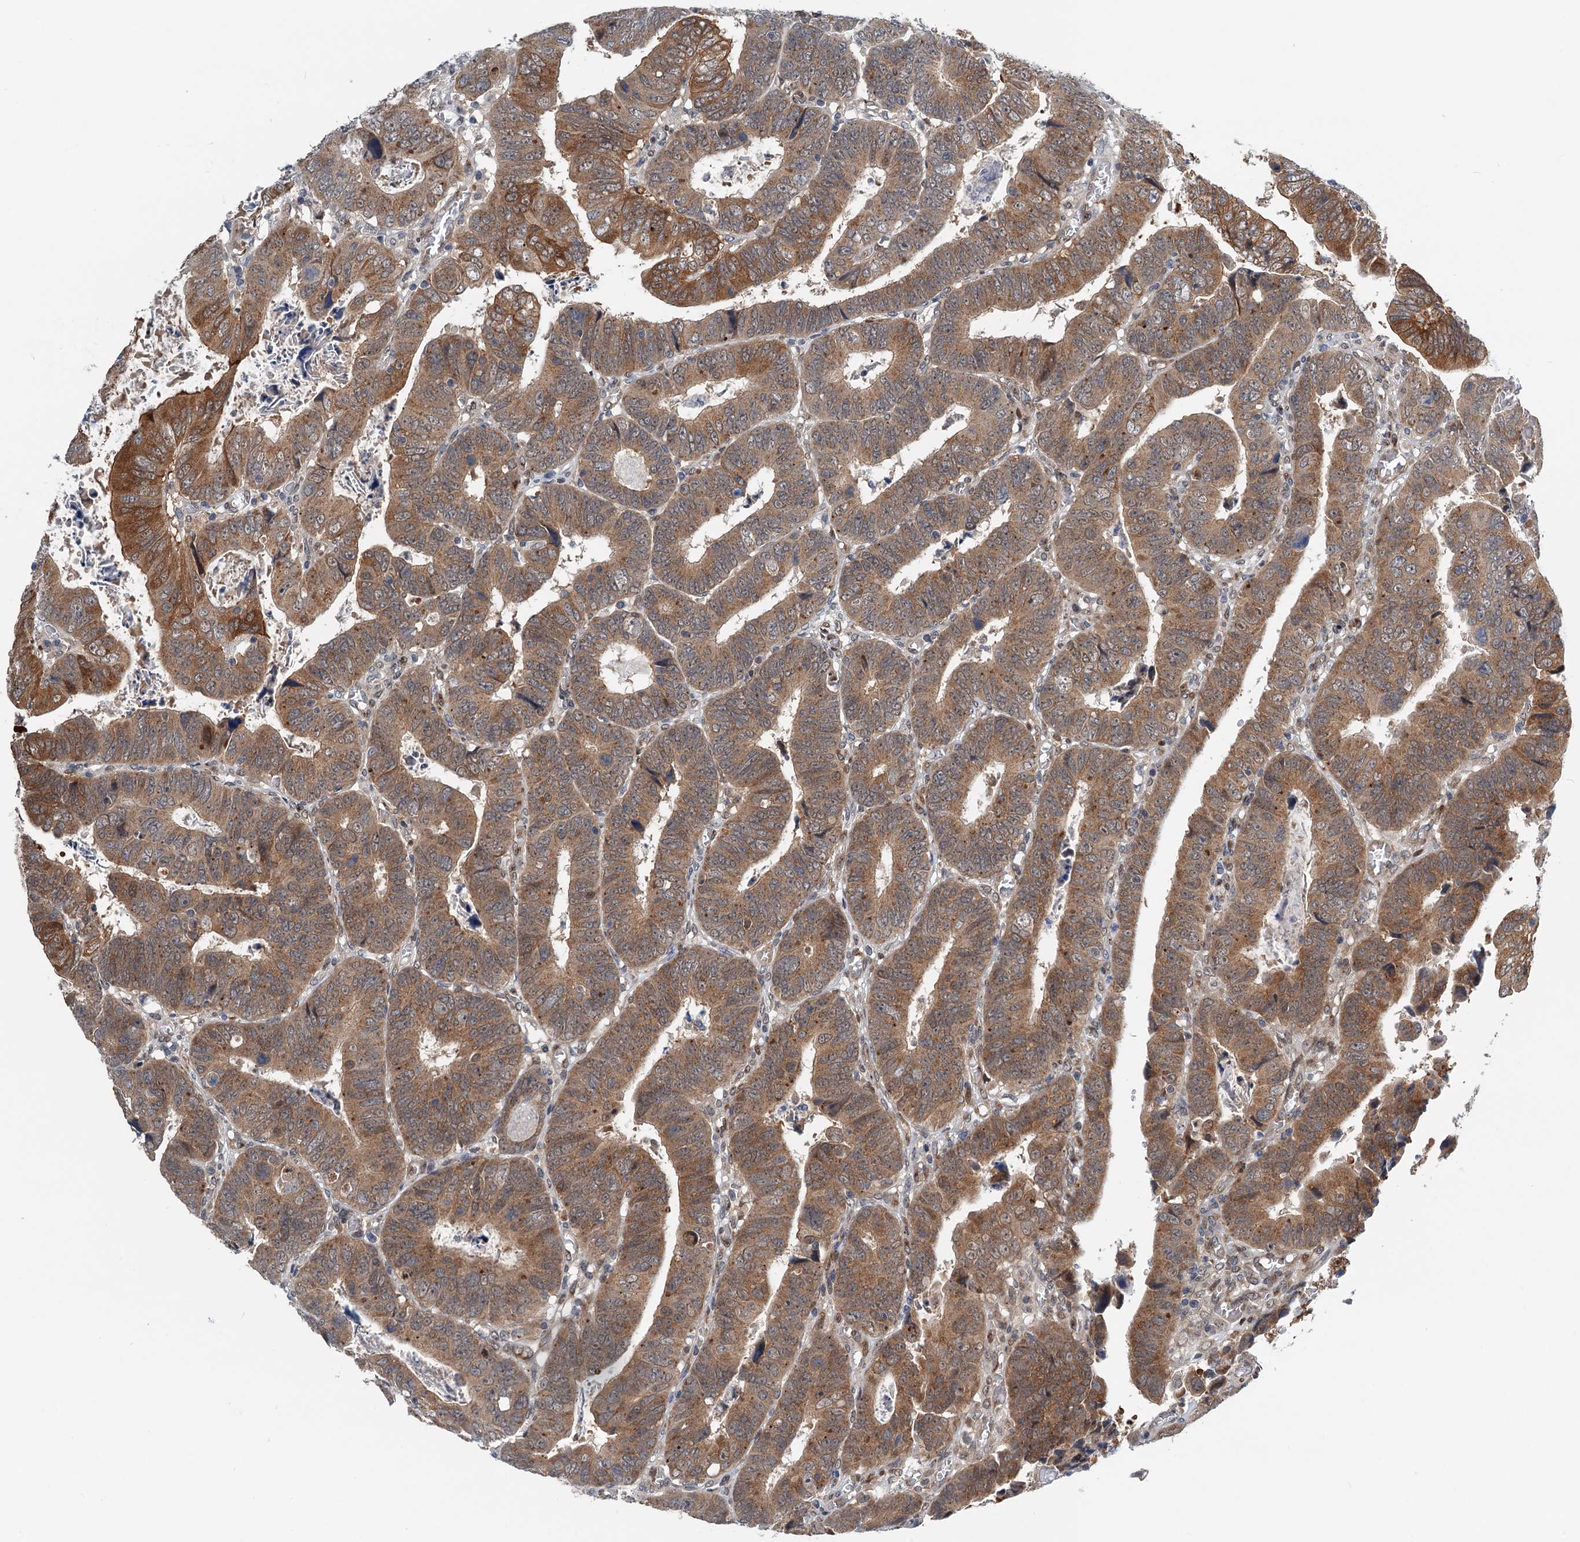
{"staining": {"intensity": "moderate", "quantity": ">75%", "location": "cytoplasmic/membranous"}, "tissue": "colorectal cancer", "cell_type": "Tumor cells", "image_type": "cancer", "snomed": [{"axis": "morphology", "description": "Normal tissue, NOS"}, {"axis": "morphology", "description": "Adenocarcinoma, NOS"}, {"axis": "topography", "description": "Rectum"}], "caption": "Colorectal cancer (adenocarcinoma) tissue demonstrates moderate cytoplasmic/membranous expression in approximately >75% of tumor cells, visualized by immunohistochemistry.", "gene": "DYNC2I2", "patient": {"sex": "female", "age": 65}}